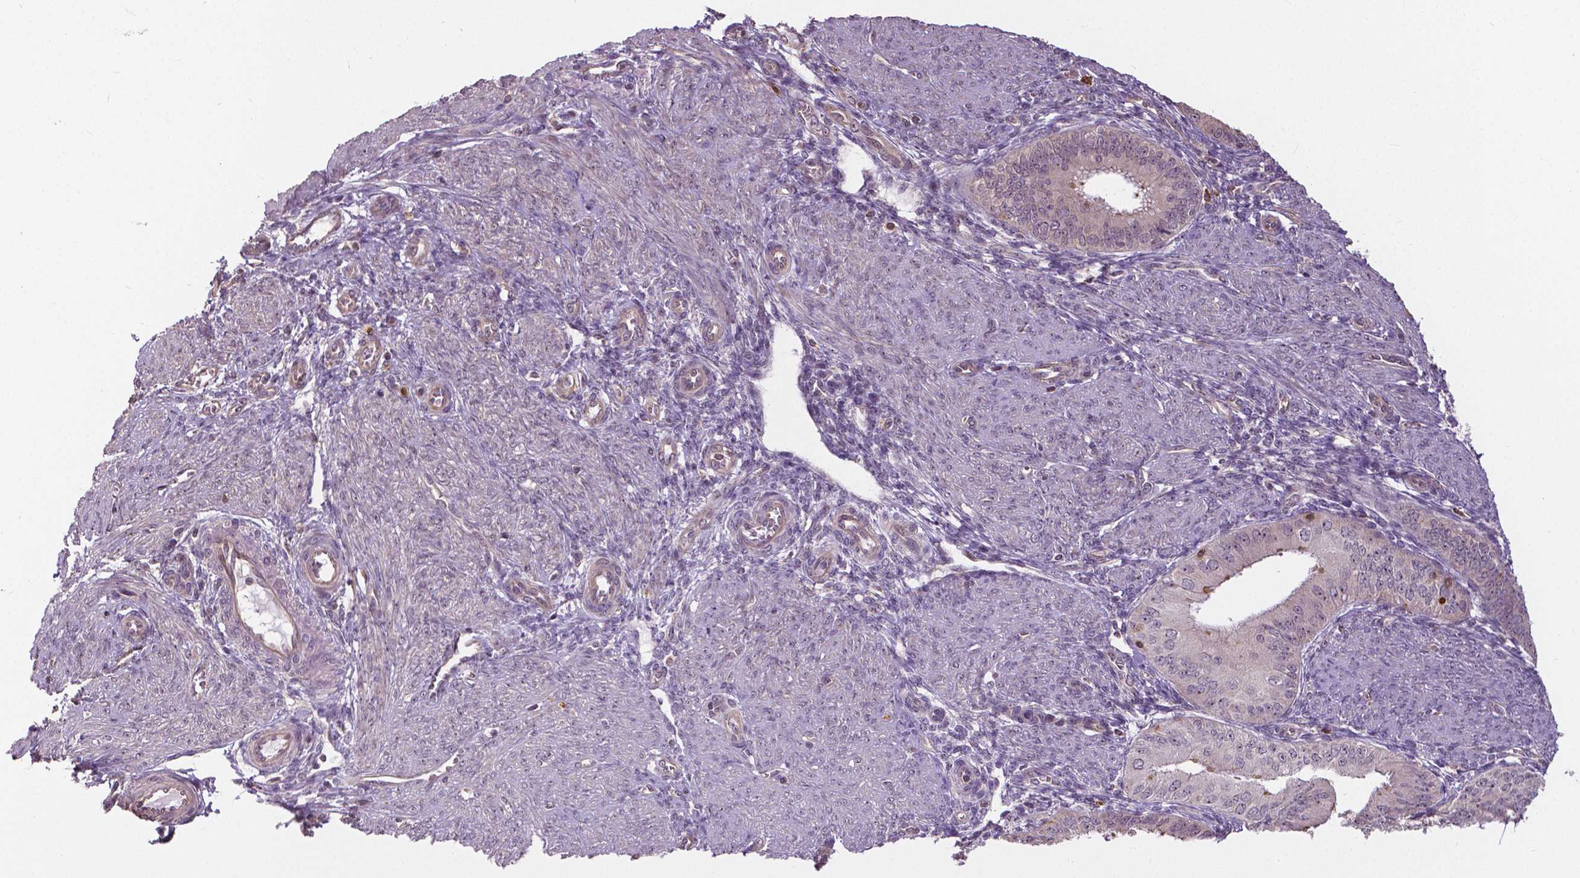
{"staining": {"intensity": "negative", "quantity": "none", "location": "none"}, "tissue": "endometrium", "cell_type": "Cells in endometrial stroma", "image_type": "normal", "snomed": [{"axis": "morphology", "description": "Normal tissue, NOS"}, {"axis": "topography", "description": "Endometrium"}], "caption": "This is an IHC micrograph of normal human endometrium. There is no positivity in cells in endometrial stroma.", "gene": "ANXA13", "patient": {"sex": "female", "age": 39}}